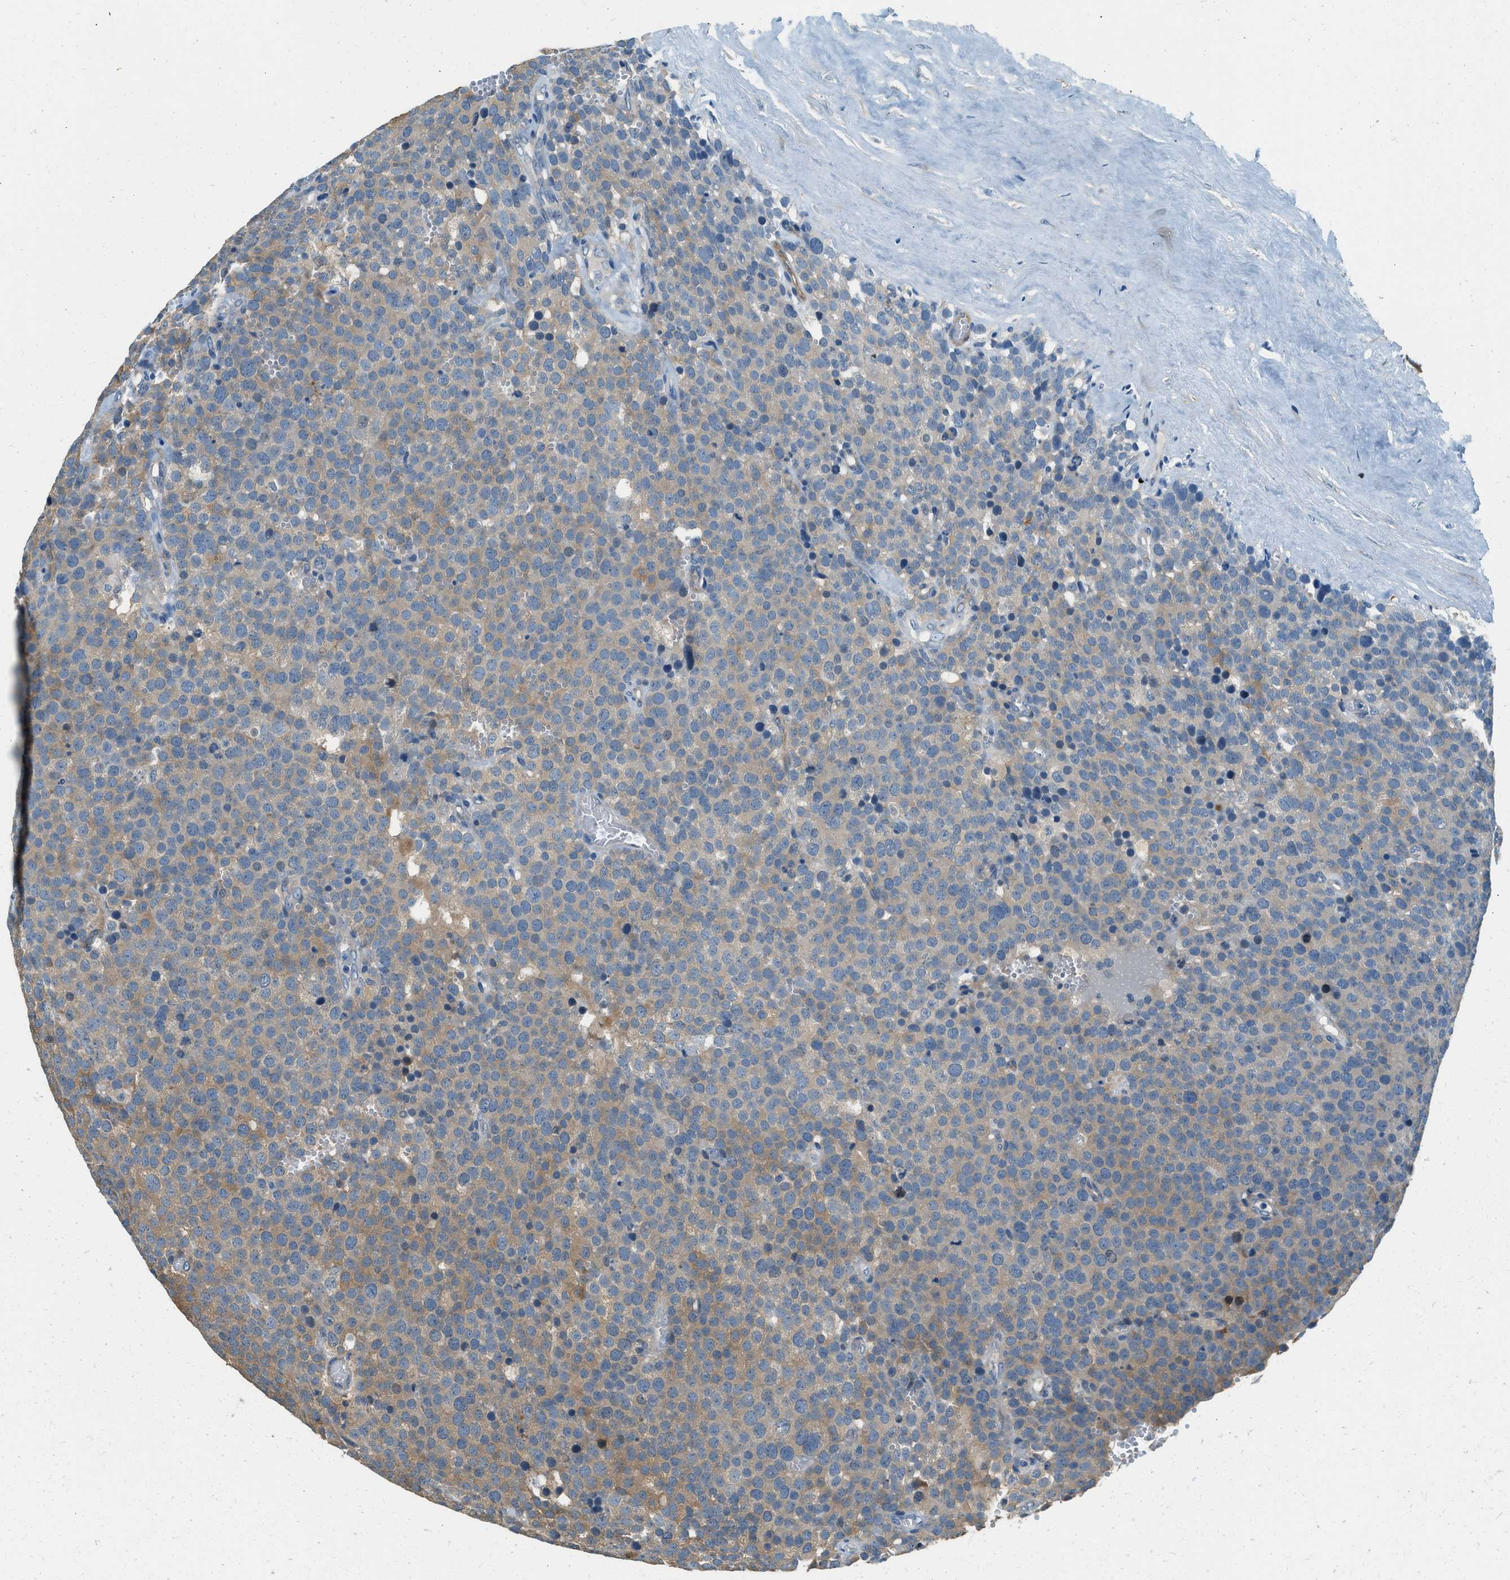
{"staining": {"intensity": "moderate", "quantity": "25%-75%", "location": "cytoplasmic/membranous"}, "tissue": "testis cancer", "cell_type": "Tumor cells", "image_type": "cancer", "snomed": [{"axis": "morphology", "description": "Normal tissue, NOS"}, {"axis": "morphology", "description": "Seminoma, NOS"}, {"axis": "topography", "description": "Testis"}], "caption": "Immunohistochemical staining of testis seminoma demonstrates moderate cytoplasmic/membranous protein staining in approximately 25%-75% of tumor cells.", "gene": "ZNF367", "patient": {"sex": "male", "age": 71}}